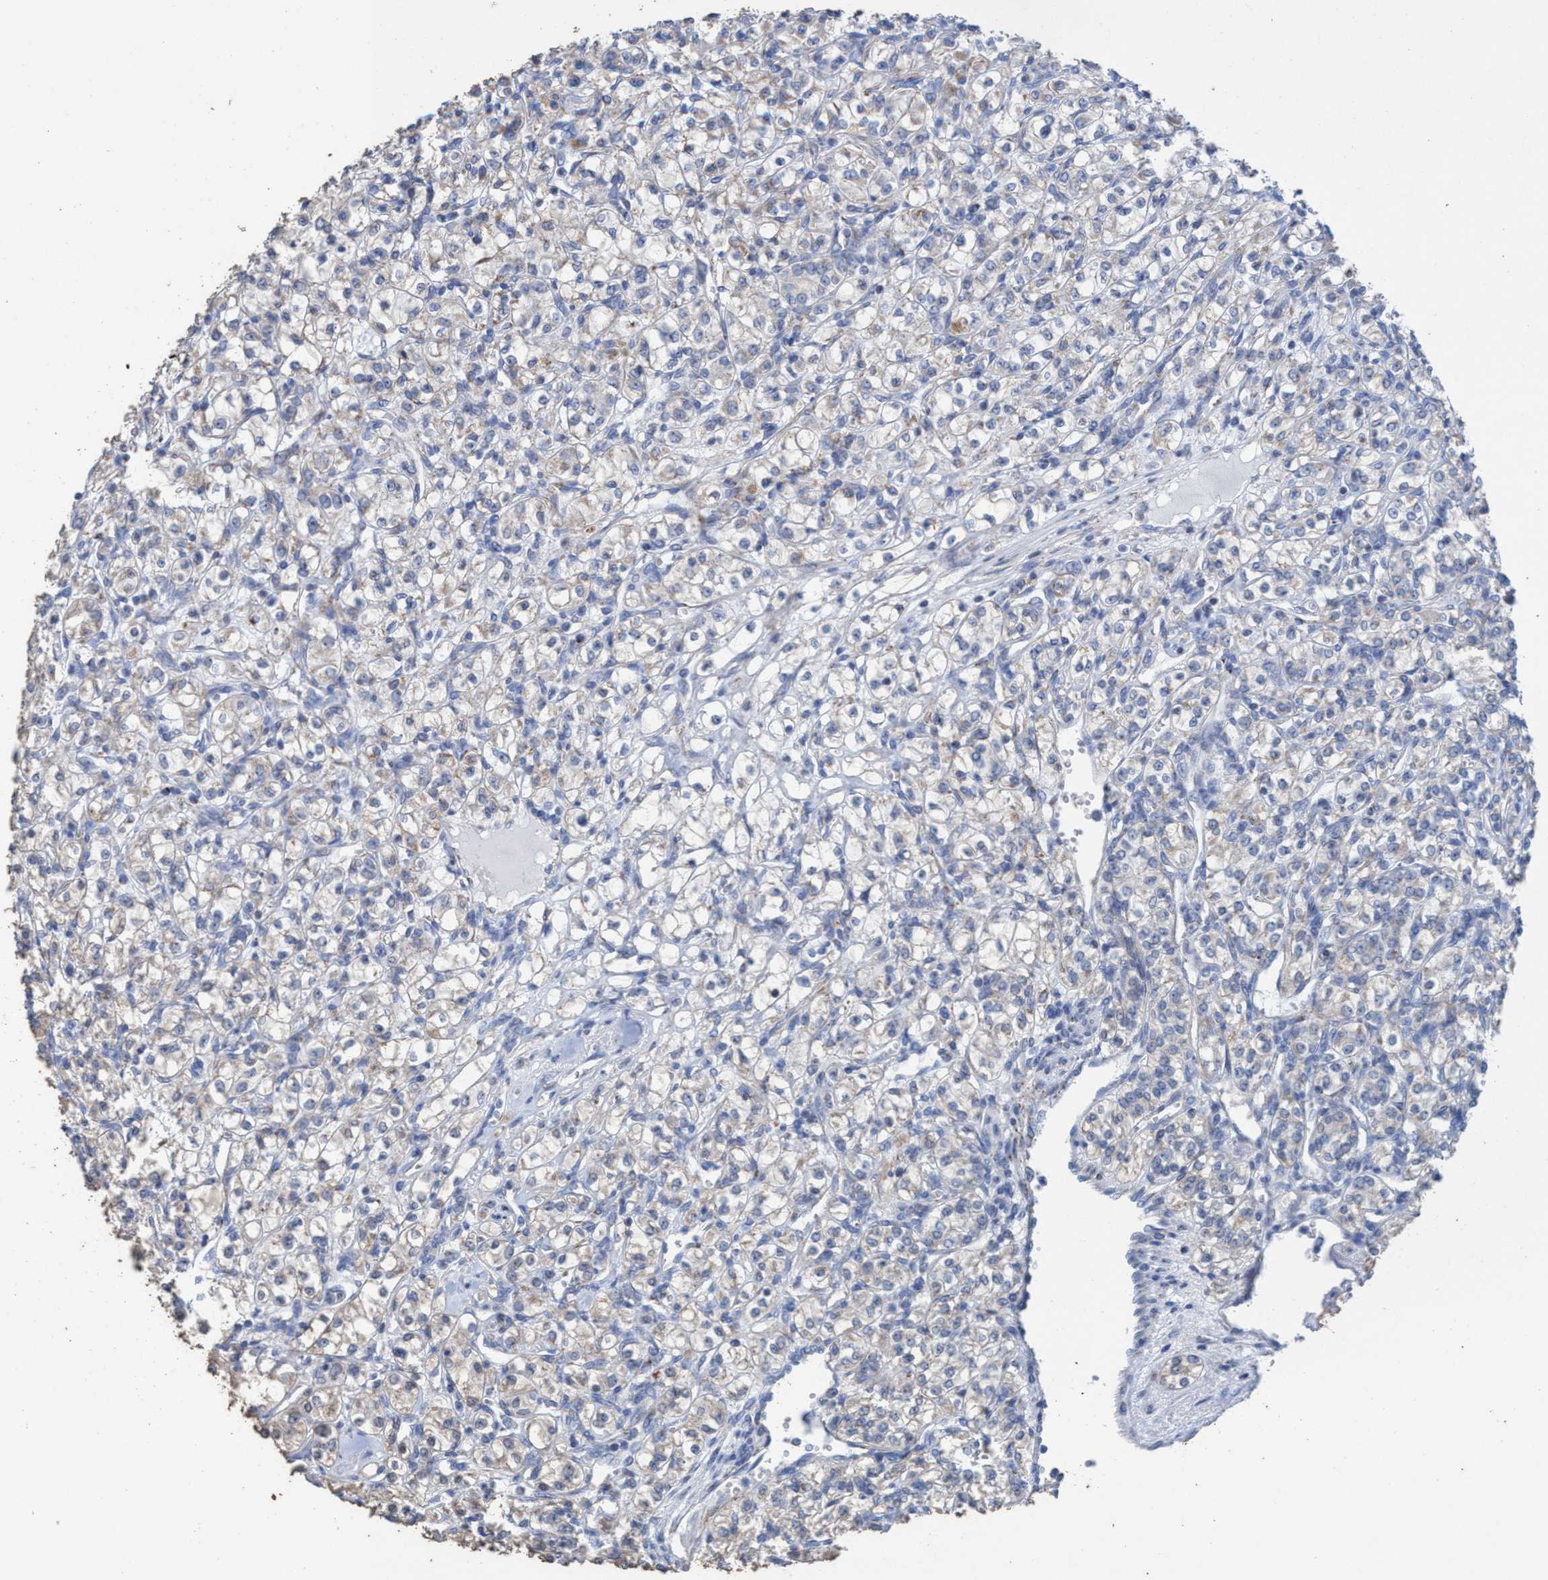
{"staining": {"intensity": "weak", "quantity": "<25%", "location": "cytoplasmic/membranous"}, "tissue": "renal cancer", "cell_type": "Tumor cells", "image_type": "cancer", "snomed": [{"axis": "morphology", "description": "Adenocarcinoma, NOS"}, {"axis": "topography", "description": "Kidney"}], "caption": "Immunohistochemistry of renal adenocarcinoma shows no positivity in tumor cells.", "gene": "RSAD1", "patient": {"sex": "male", "age": 77}}